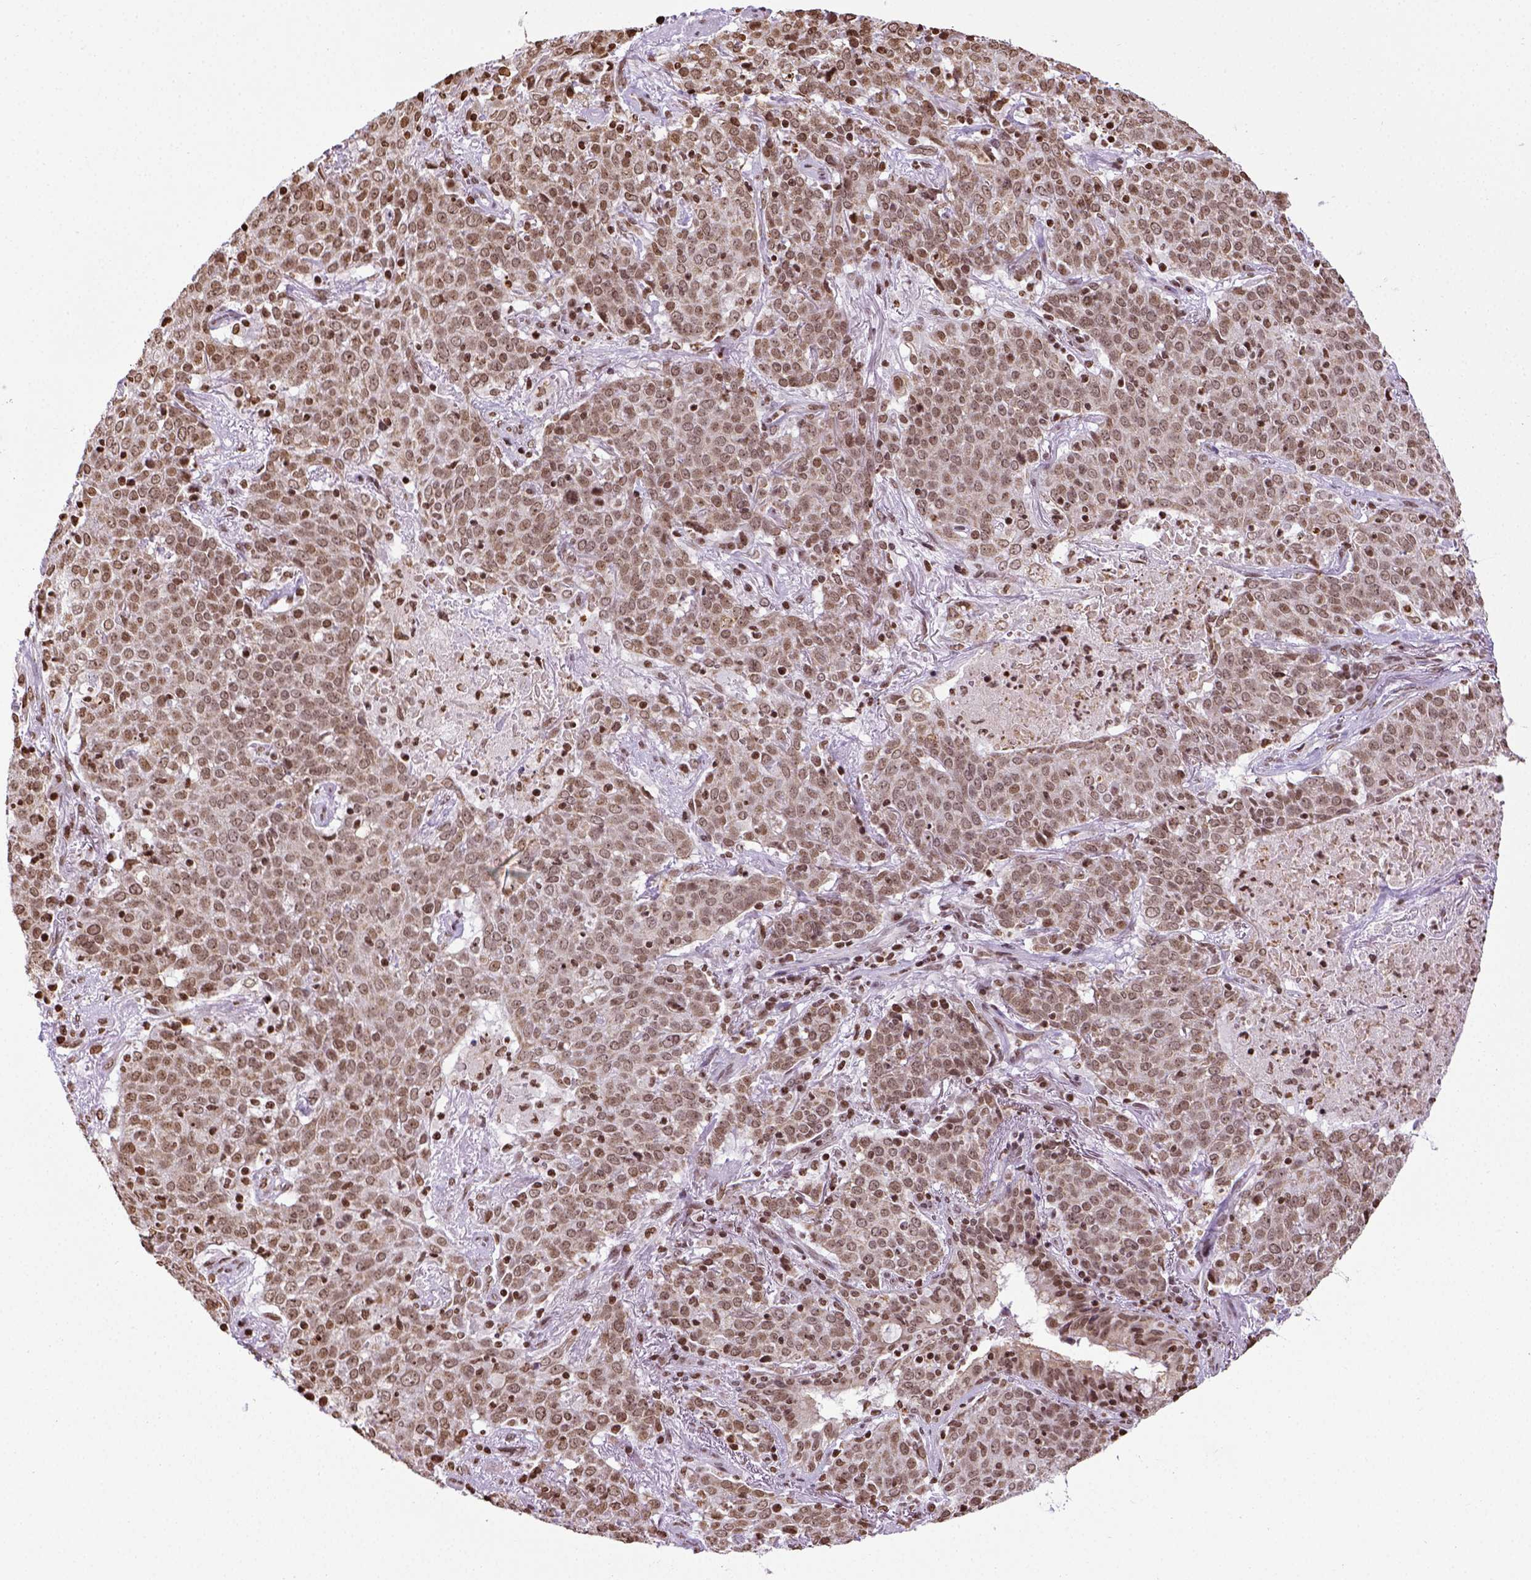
{"staining": {"intensity": "weak", "quantity": ">75%", "location": "nuclear"}, "tissue": "lung cancer", "cell_type": "Tumor cells", "image_type": "cancer", "snomed": [{"axis": "morphology", "description": "Squamous cell carcinoma, NOS"}, {"axis": "topography", "description": "Lung"}], "caption": "Squamous cell carcinoma (lung) stained with DAB (3,3'-diaminobenzidine) immunohistochemistry (IHC) reveals low levels of weak nuclear staining in about >75% of tumor cells. (IHC, brightfield microscopy, high magnification).", "gene": "ZNF75D", "patient": {"sex": "male", "age": 82}}